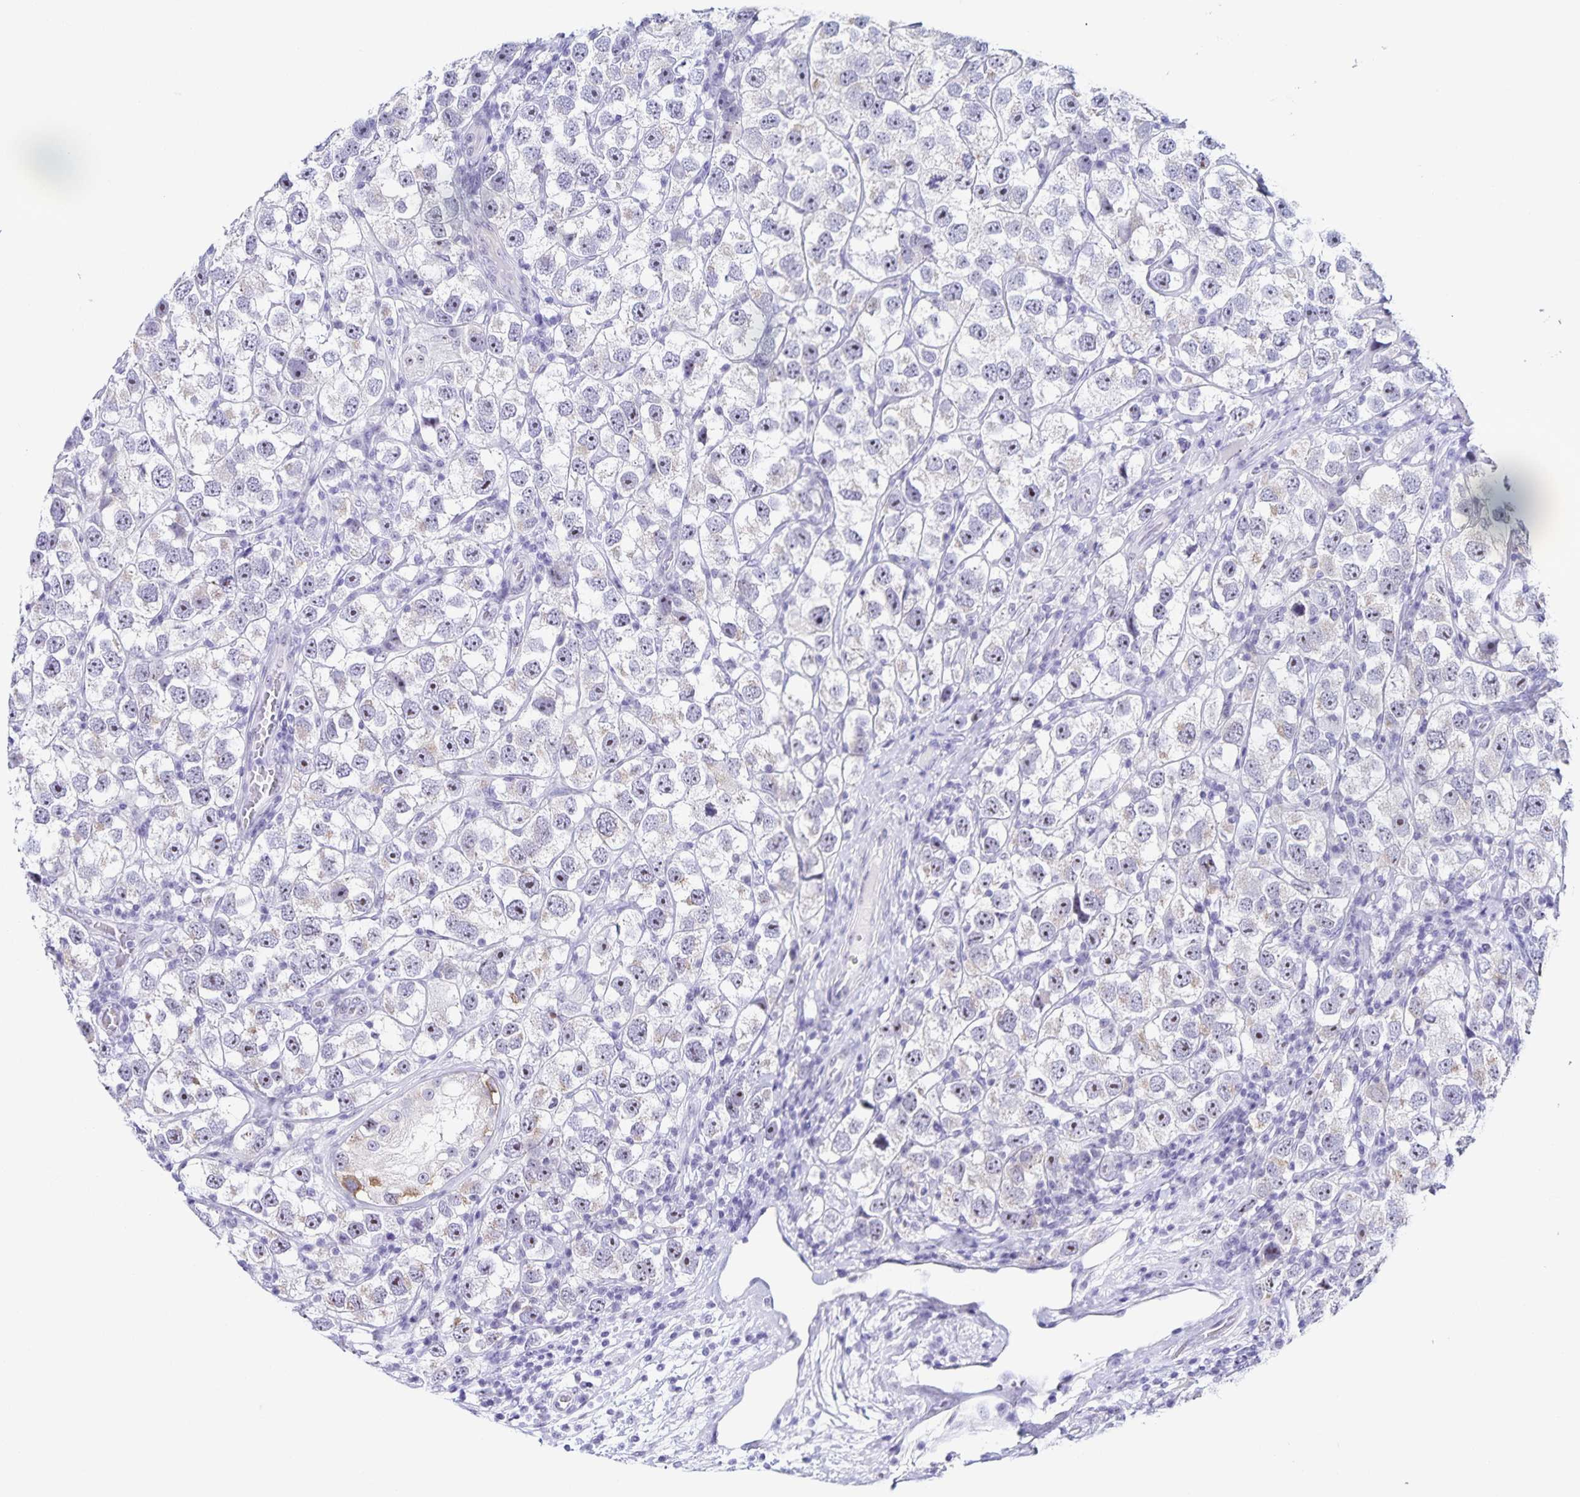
{"staining": {"intensity": "negative", "quantity": "none", "location": "none"}, "tissue": "testis cancer", "cell_type": "Tumor cells", "image_type": "cancer", "snomed": [{"axis": "morphology", "description": "Seminoma, NOS"}, {"axis": "topography", "description": "Testis"}], "caption": "Tumor cells are negative for brown protein staining in testis seminoma.", "gene": "FAM170A", "patient": {"sex": "male", "age": 26}}